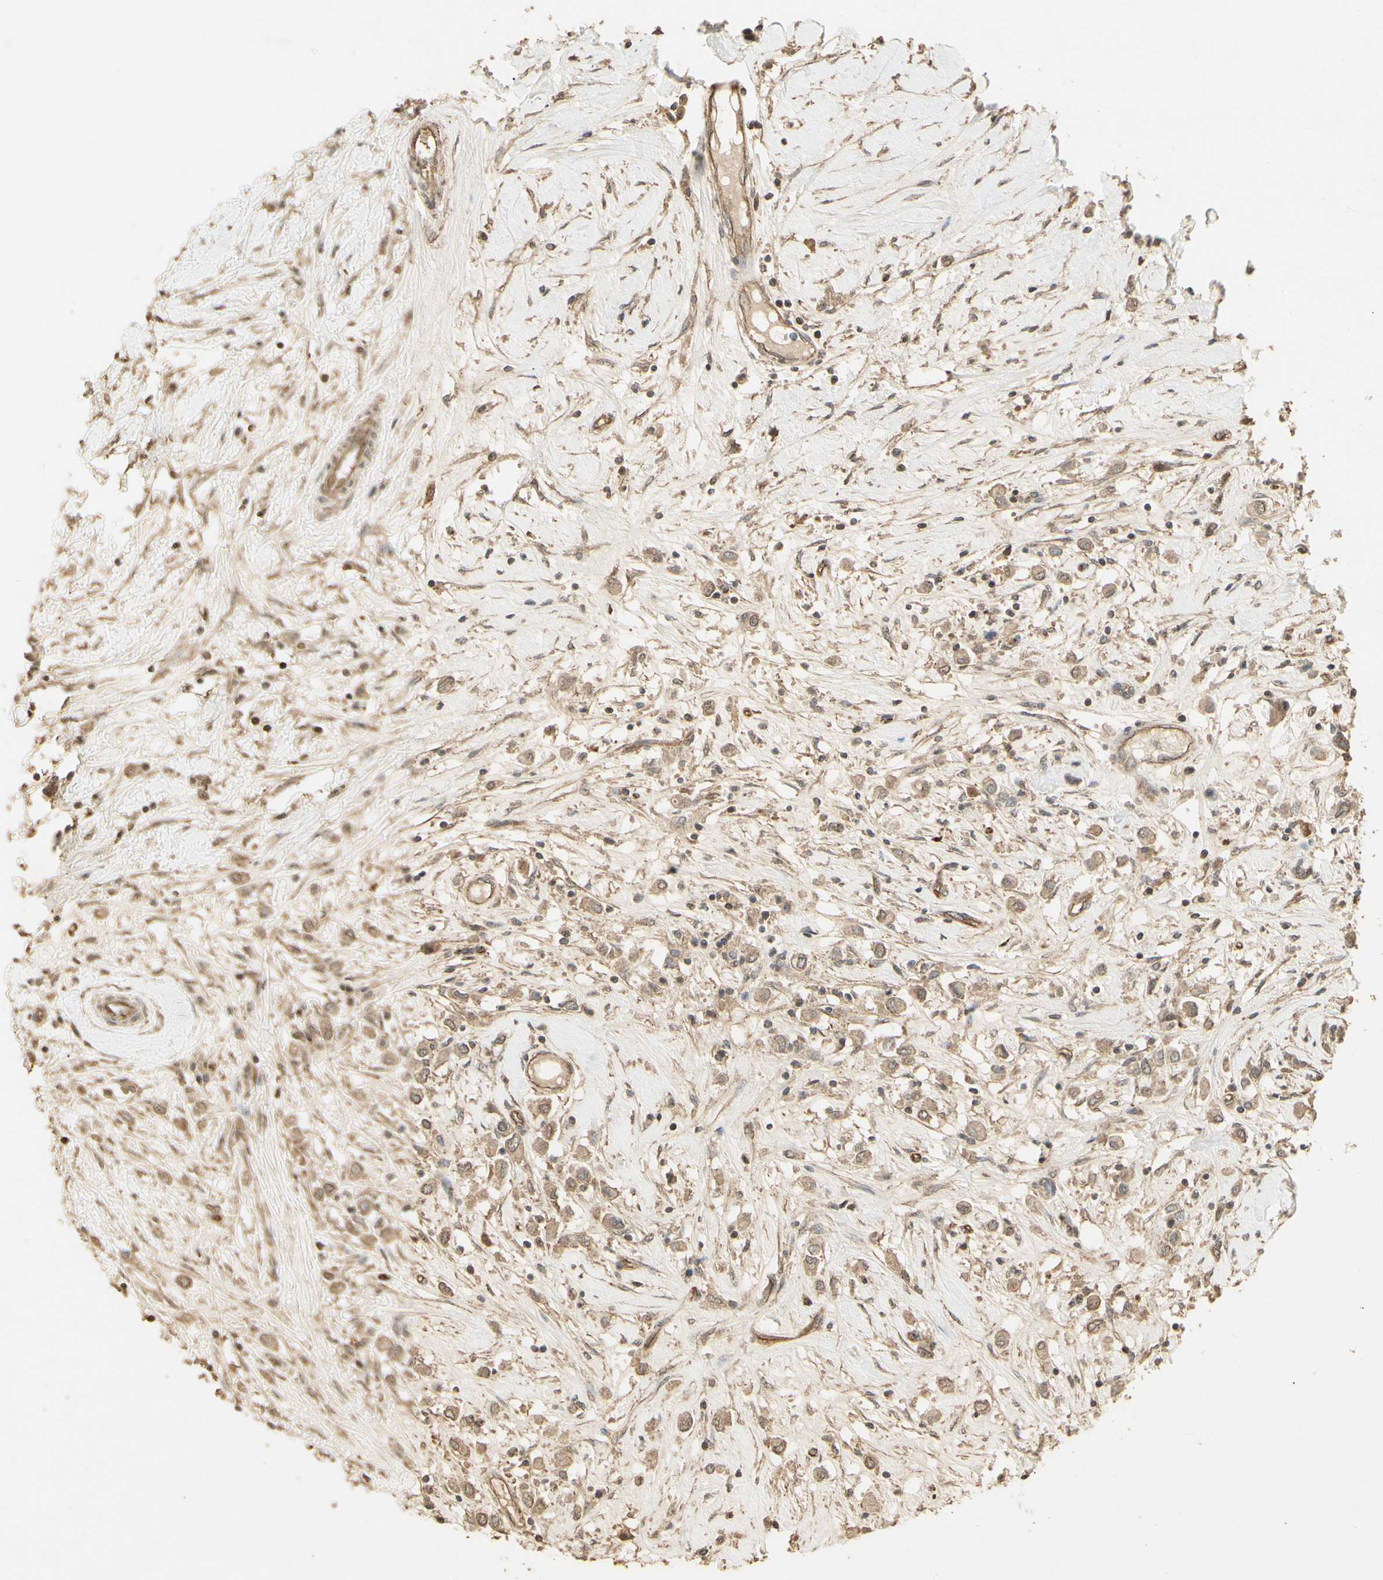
{"staining": {"intensity": "weak", "quantity": ">75%", "location": "cytoplasmic/membranous"}, "tissue": "breast cancer", "cell_type": "Tumor cells", "image_type": "cancer", "snomed": [{"axis": "morphology", "description": "Duct carcinoma"}, {"axis": "topography", "description": "Breast"}], "caption": "This photomicrograph exhibits breast cancer (infiltrating ductal carcinoma) stained with immunohistochemistry (IHC) to label a protein in brown. The cytoplasmic/membranous of tumor cells show weak positivity for the protein. Nuclei are counter-stained blue.", "gene": "RNF180", "patient": {"sex": "female", "age": 61}}